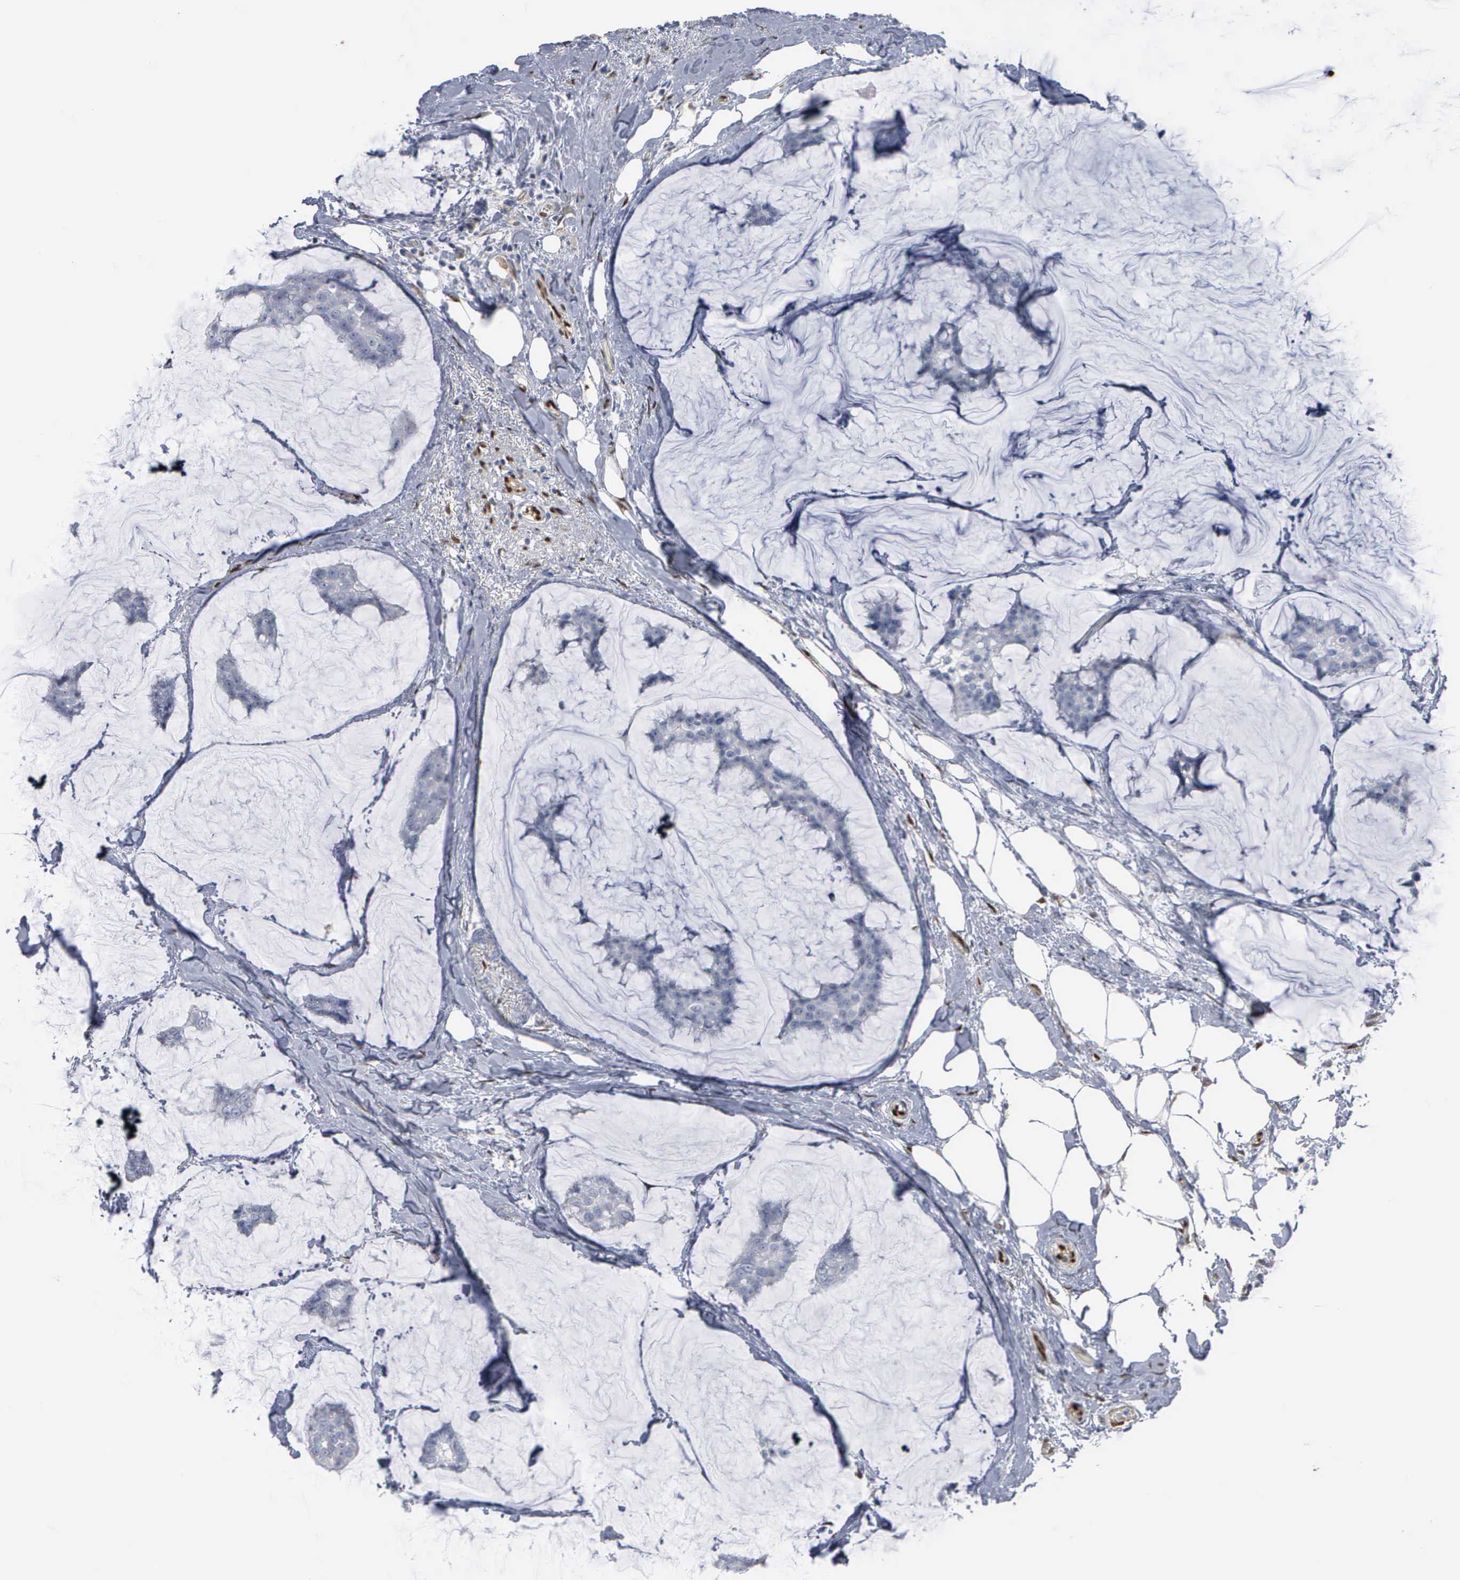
{"staining": {"intensity": "negative", "quantity": "none", "location": "none"}, "tissue": "breast cancer", "cell_type": "Tumor cells", "image_type": "cancer", "snomed": [{"axis": "morphology", "description": "Duct carcinoma"}, {"axis": "topography", "description": "Breast"}], "caption": "This is an IHC micrograph of human invasive ductal carcinoma (breast). There is no staining in tumor cells.", "gene": "FGF2", "patient": {"sex": "female", "age": 93}}